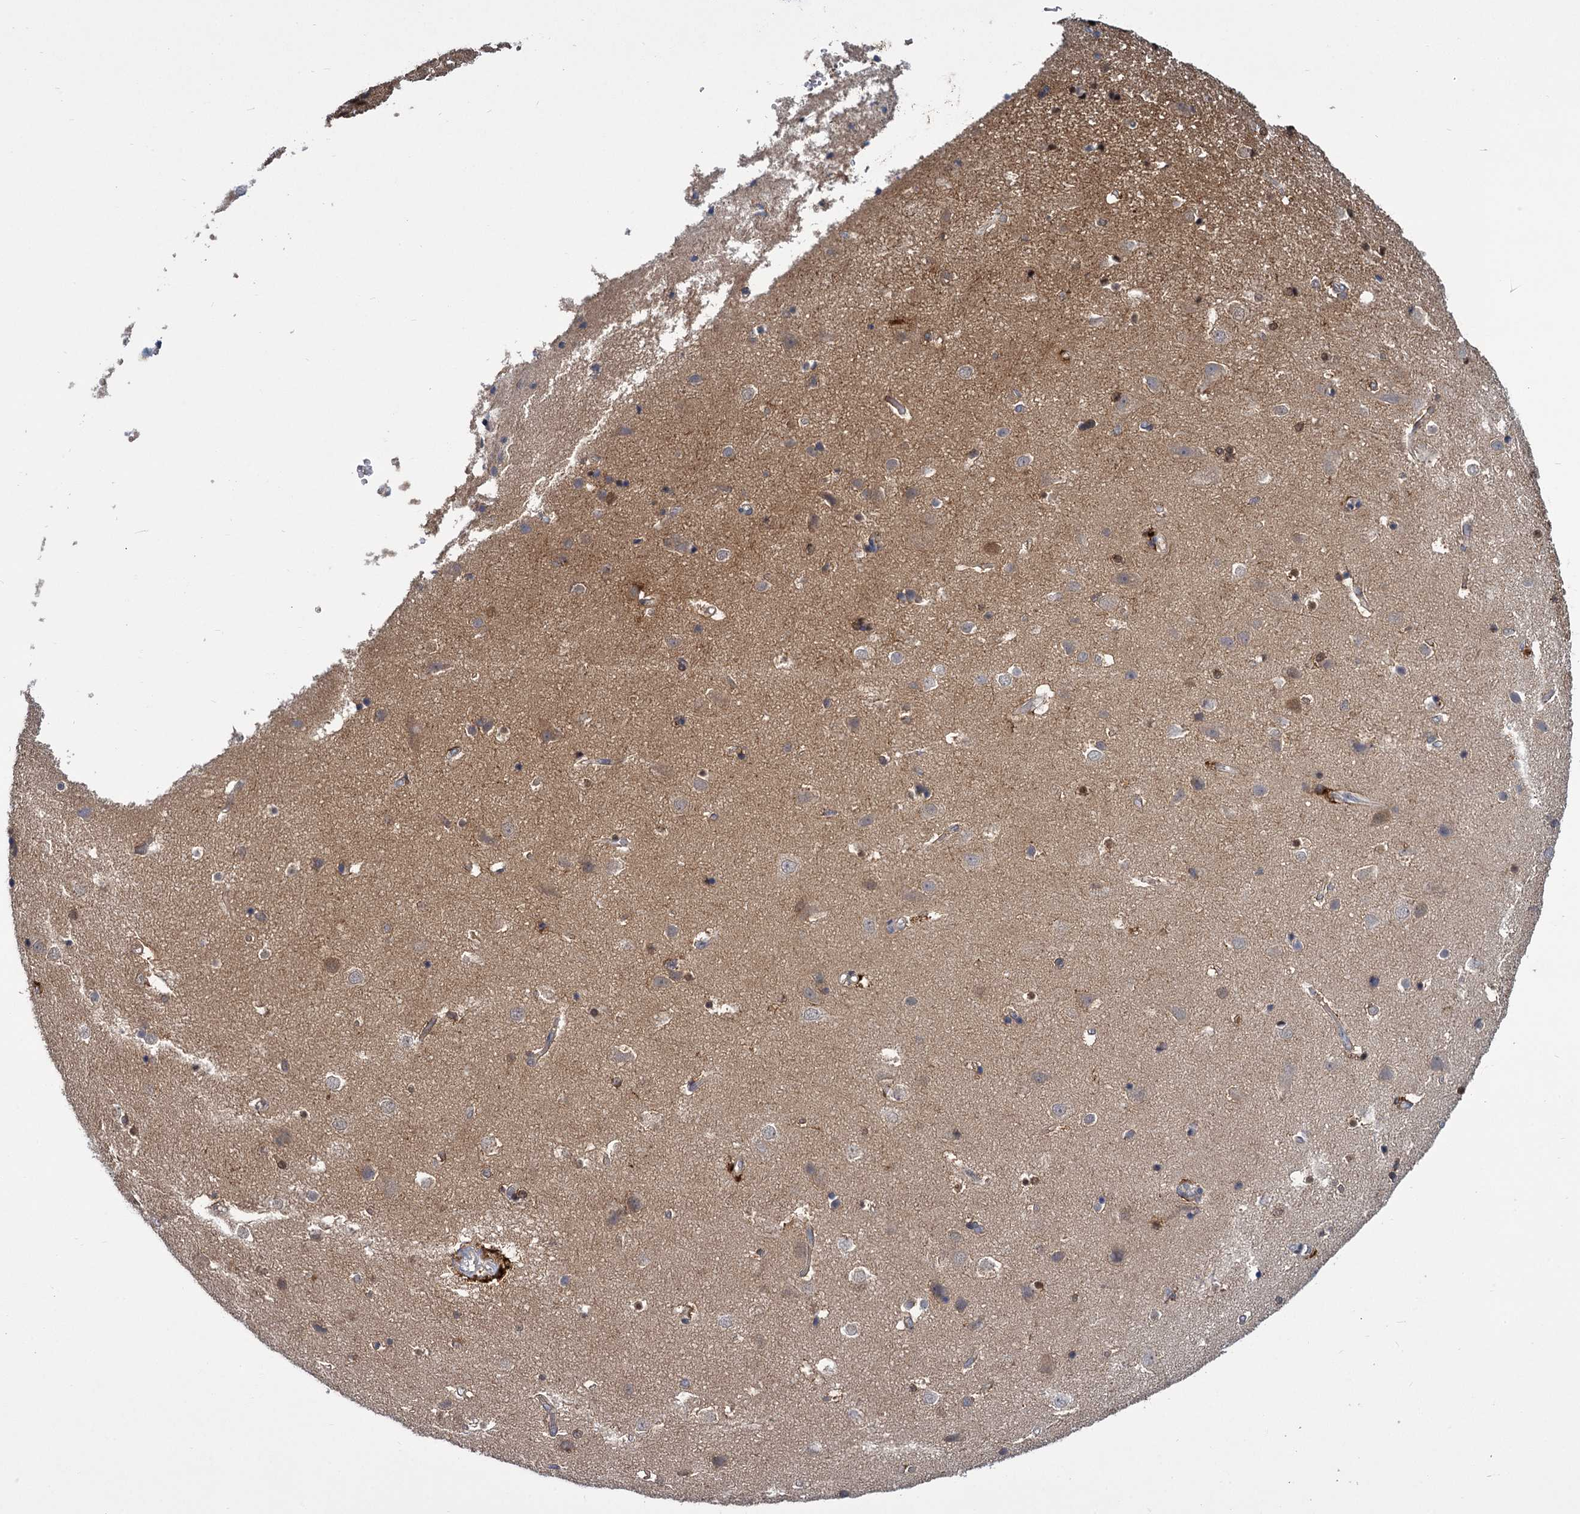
{"staining": {"intensity": "negative", "quantity": "none", "location": "none"}, "tissue": "cerebral cortex", "cell_type": "Endothelial cells", "image_type": "normal", "snomed": [{"axis": "morphology", "description": "Normal tissue, NOS"}, {"axis": "topography", "description": "Cerebral cortex"}], "caption": "This is a photomicrograph of immunohistochemistry (IHC) staining of unremarkable cerebral cortex, which shows no expression in endothelial cells.", "gene": "GCLC", "patient": {"sex": "male", "age": 54}}